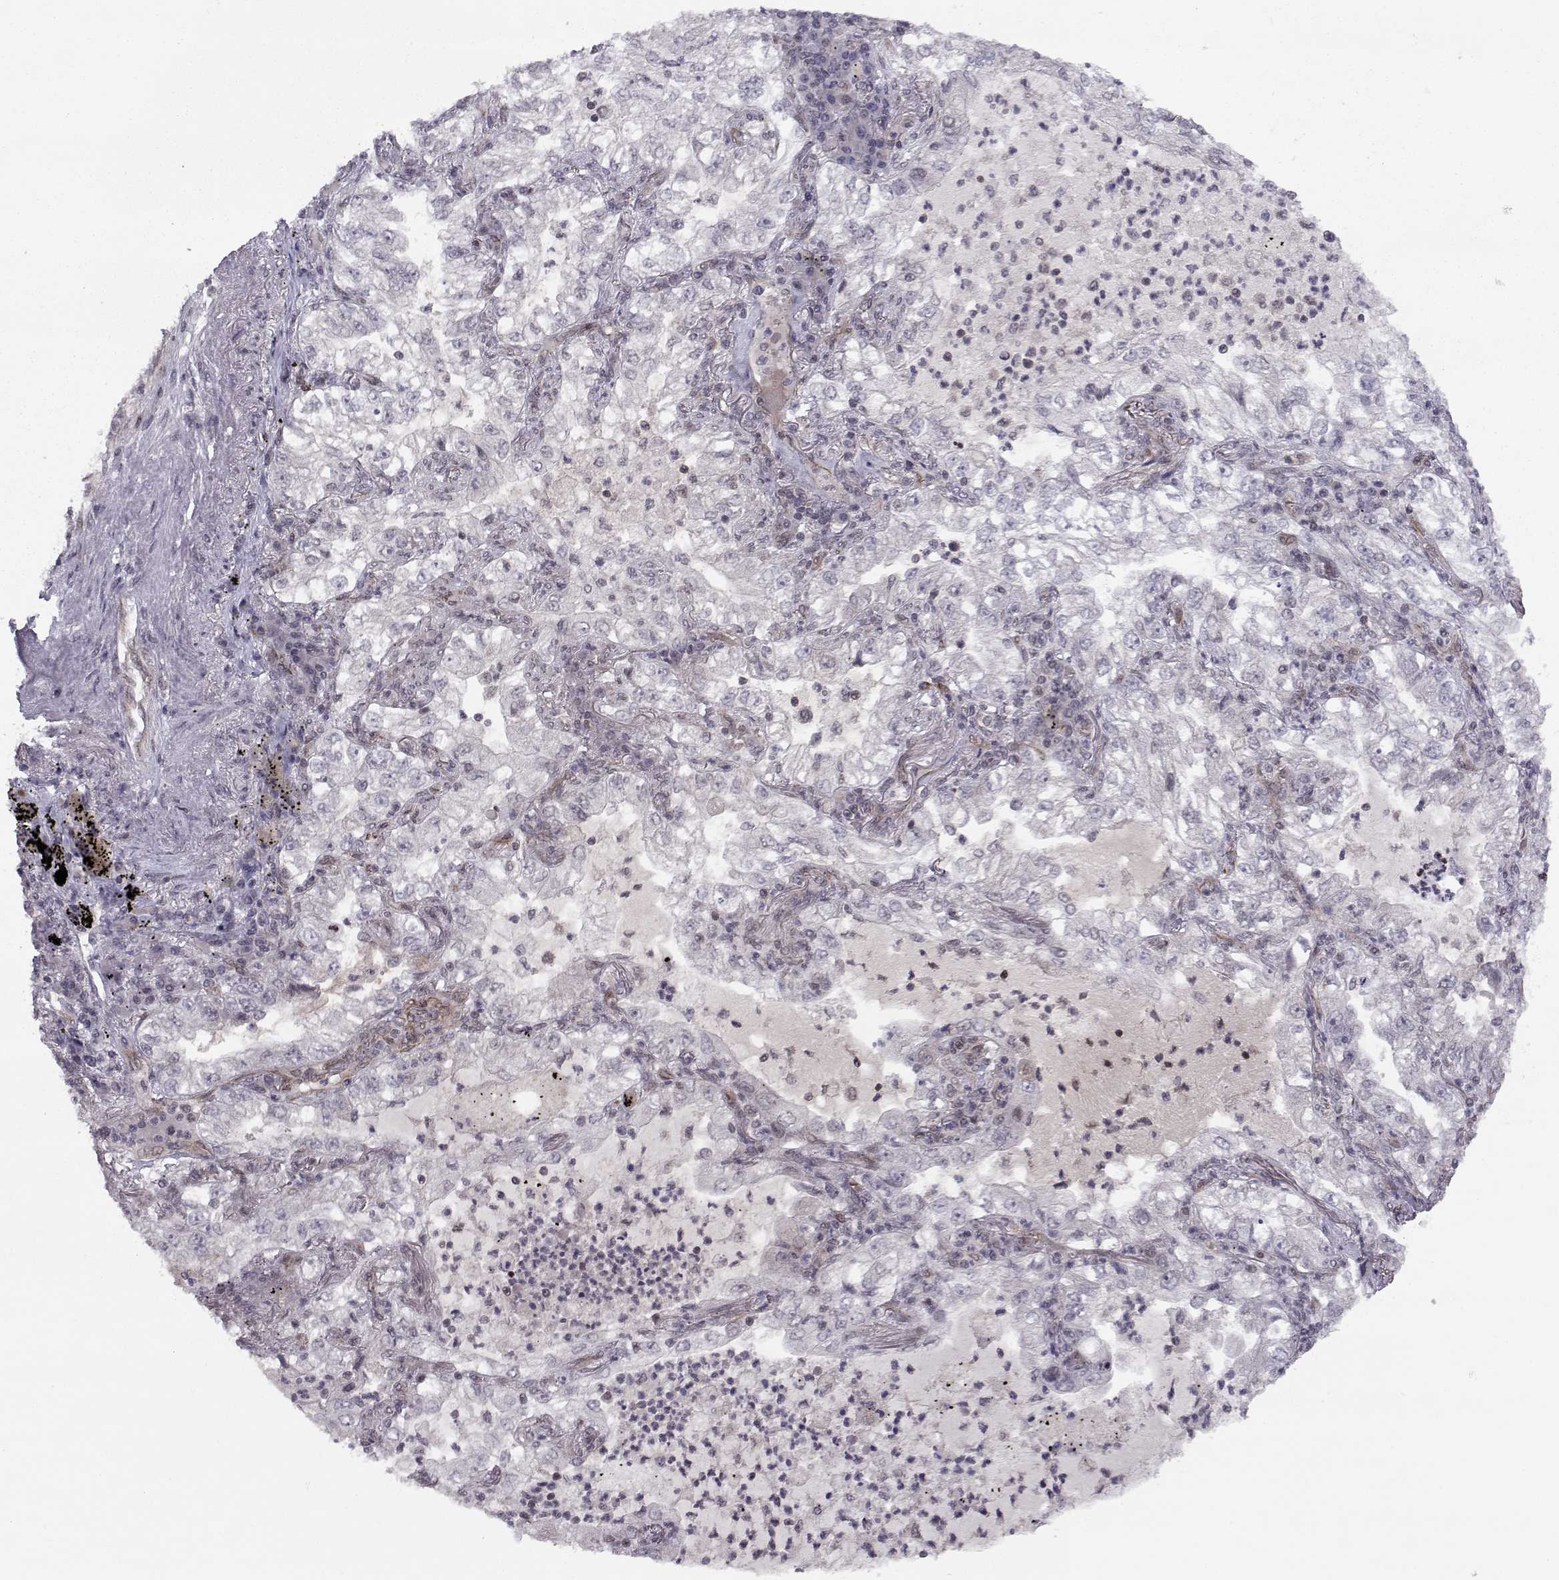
{"staining": {"intensity": "negative", "quantity": "none", "location": "none"}, "tissue": "lung cancer", "cell_type": "Tumor cells", "image_type": "cancer", "snomed": [{"axis": "morphology", "description": "Adenocarcinoma, NOS"}, {"axis": "topography", "description": "Lung"}], "caption": "IHC of adenocarcinoma (lung) displays no expression in tumor cells.", "gene": "KIF13B", "patient": {"sex": "female", "age": 73}}